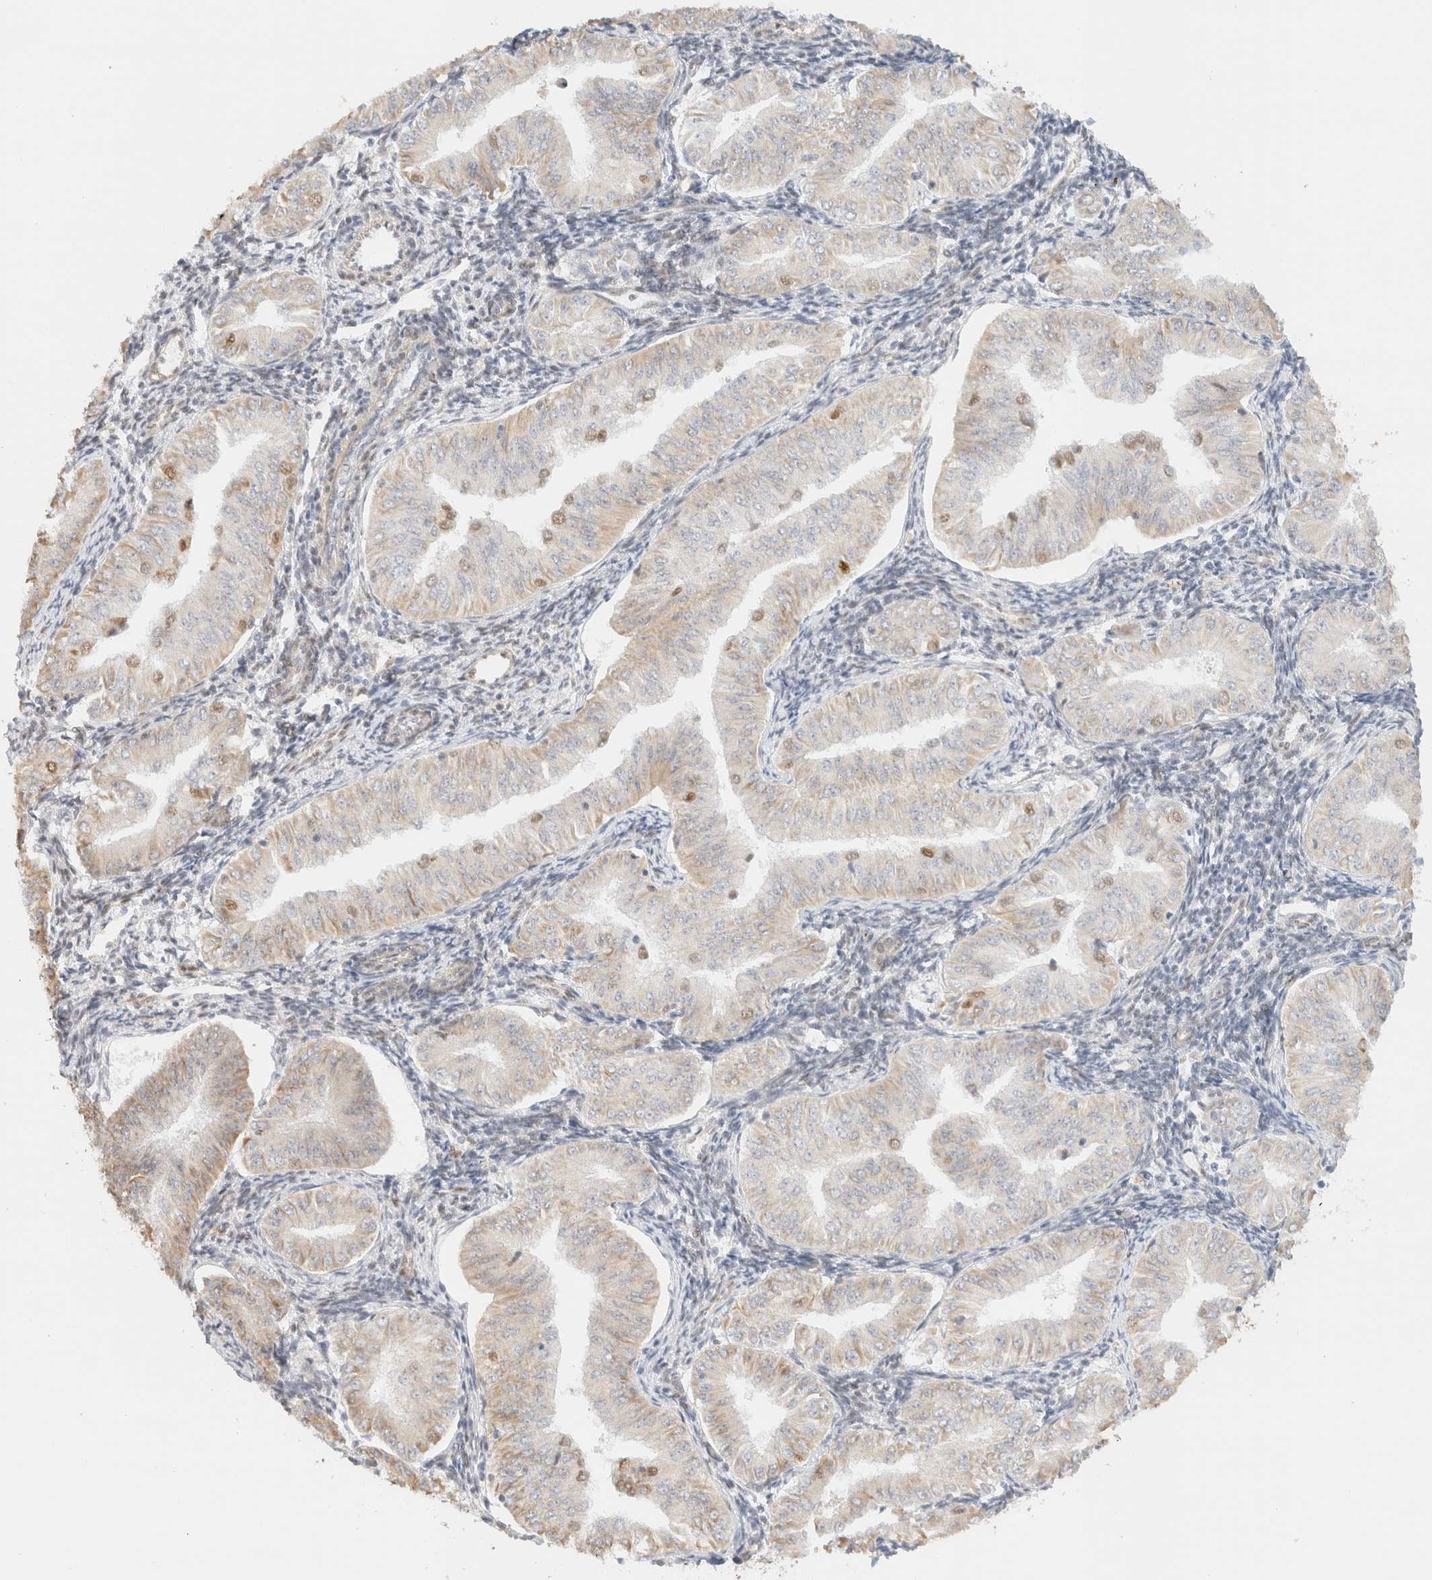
{"staining": {"intensity": "moderate", "quantity": "<25%", "location": "nuclear"}, "tissue": "endometrial cancer", "cell_type": "Tumor cells", "image_type": "cancer", "snomed": [{"axis": "morphology", "description": "Normal tissue, NOS"}, {"axis": "morphology", "description": "Adenocarcinoma, NOS"}, {"axis": "topography", "description": "Endometrium"}], "caption": "Human endometrial cancer stained with a brown dye displays moderate nuclear positive positivity in about <25% of tumor cells.", "gene": "ARID5A", "patient": {"sex": "female", "age": 53}}